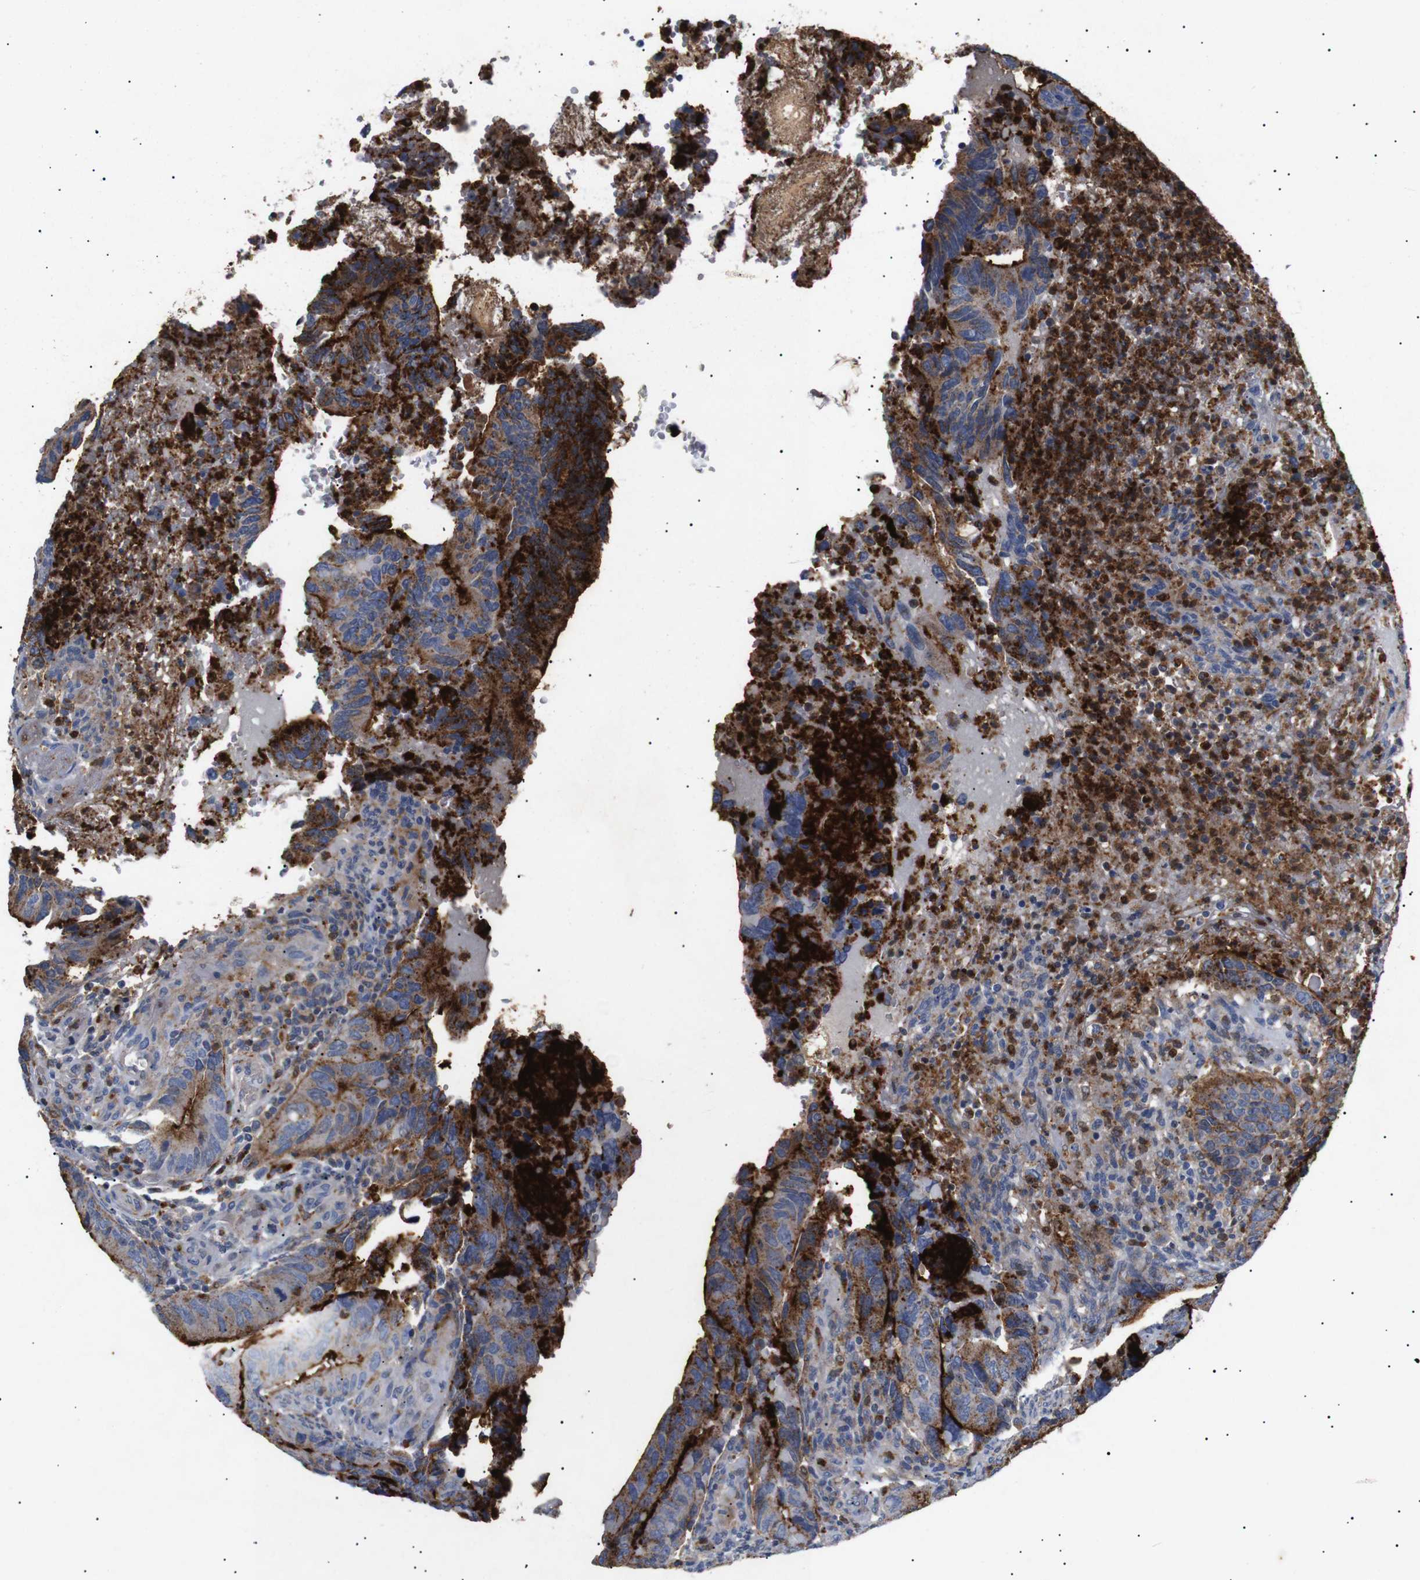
{"staining": {"intensity": "strong", "quantity": "25%-75%", "location": "cytoplasmic/membranous"}, "tissue": "colorectal cancer", "cell_type": "Tumor cells", "image_type": "cancer", "snomed": [{"axis": "morphology", "description": "Normal tissue, NOS"}, {"axis": "morphology", "description": "Adenocarcinoma, NOS"}, {"axis": "topography", "description": "Colon"}], "caption": "Adenocarcinoma (colorectal) stained with a protein marker shows strong staining in tumor cells.", "gene": "SDCBP", "patient": {"sex": "male", "age": 56}}